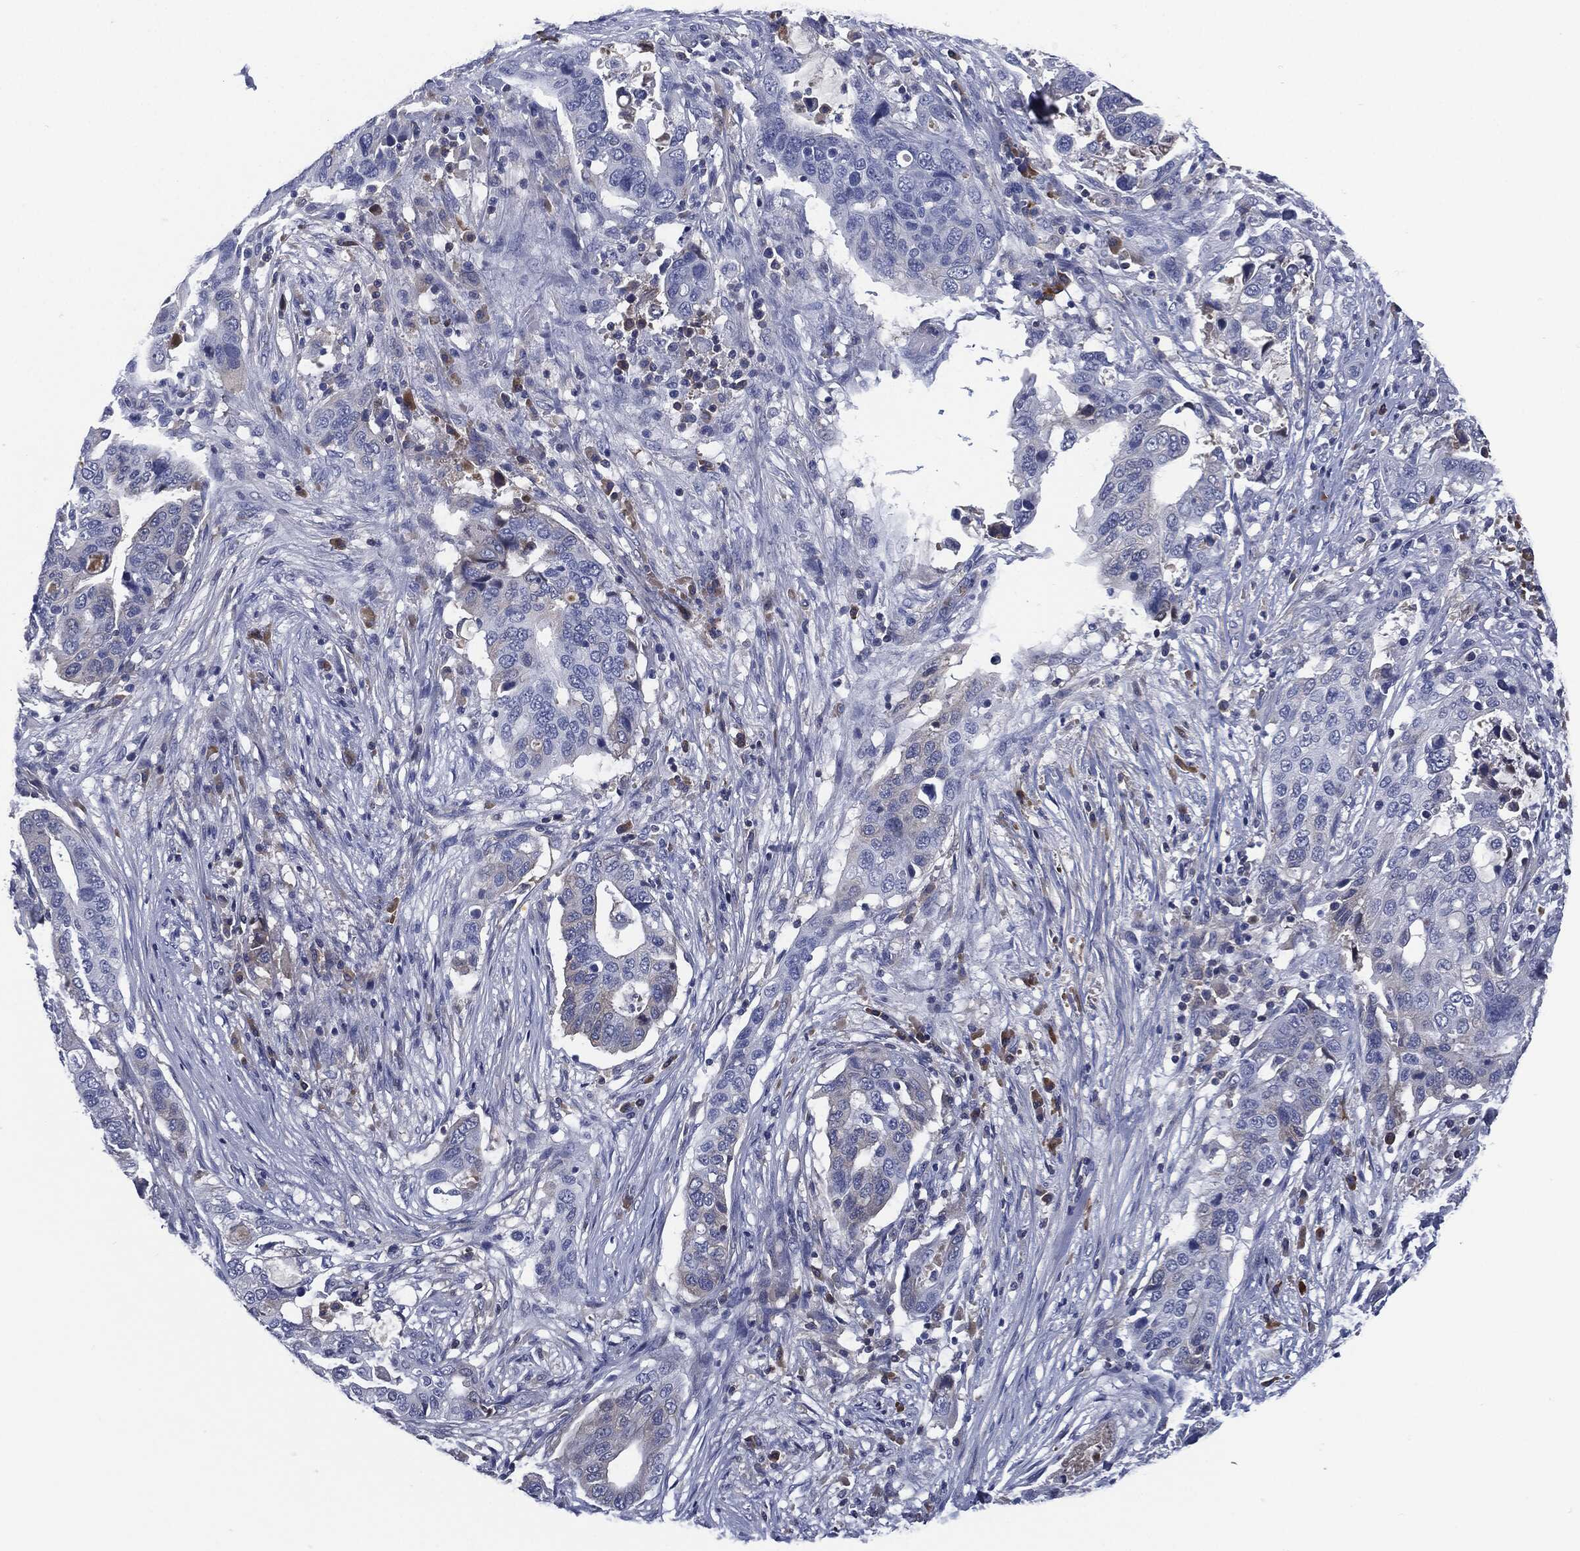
{"staining": {"intensity": "negative", "quantity": "none", "location": "none"}, "tissue": "stomach cancer", "cell_type": "Tumor cells", "image_type": "cancer", "snomed": [{"axis": "morphology", "description": "Adenocarcinoma, NOS"}, {"axis": "topography", "description": "Stomach"}], "caption": "Photomicrograph shows no protein positivity in tumor cells of stomach adenocarcinoma tissue. Brightfield microscopy of immunohistochemistry (IHC) stained with DAB (brown) and hematoxylin (blue), captured at high magnification.", "gene": "SIGLEC7", "patient": {"sex": "male", "age": 54}}